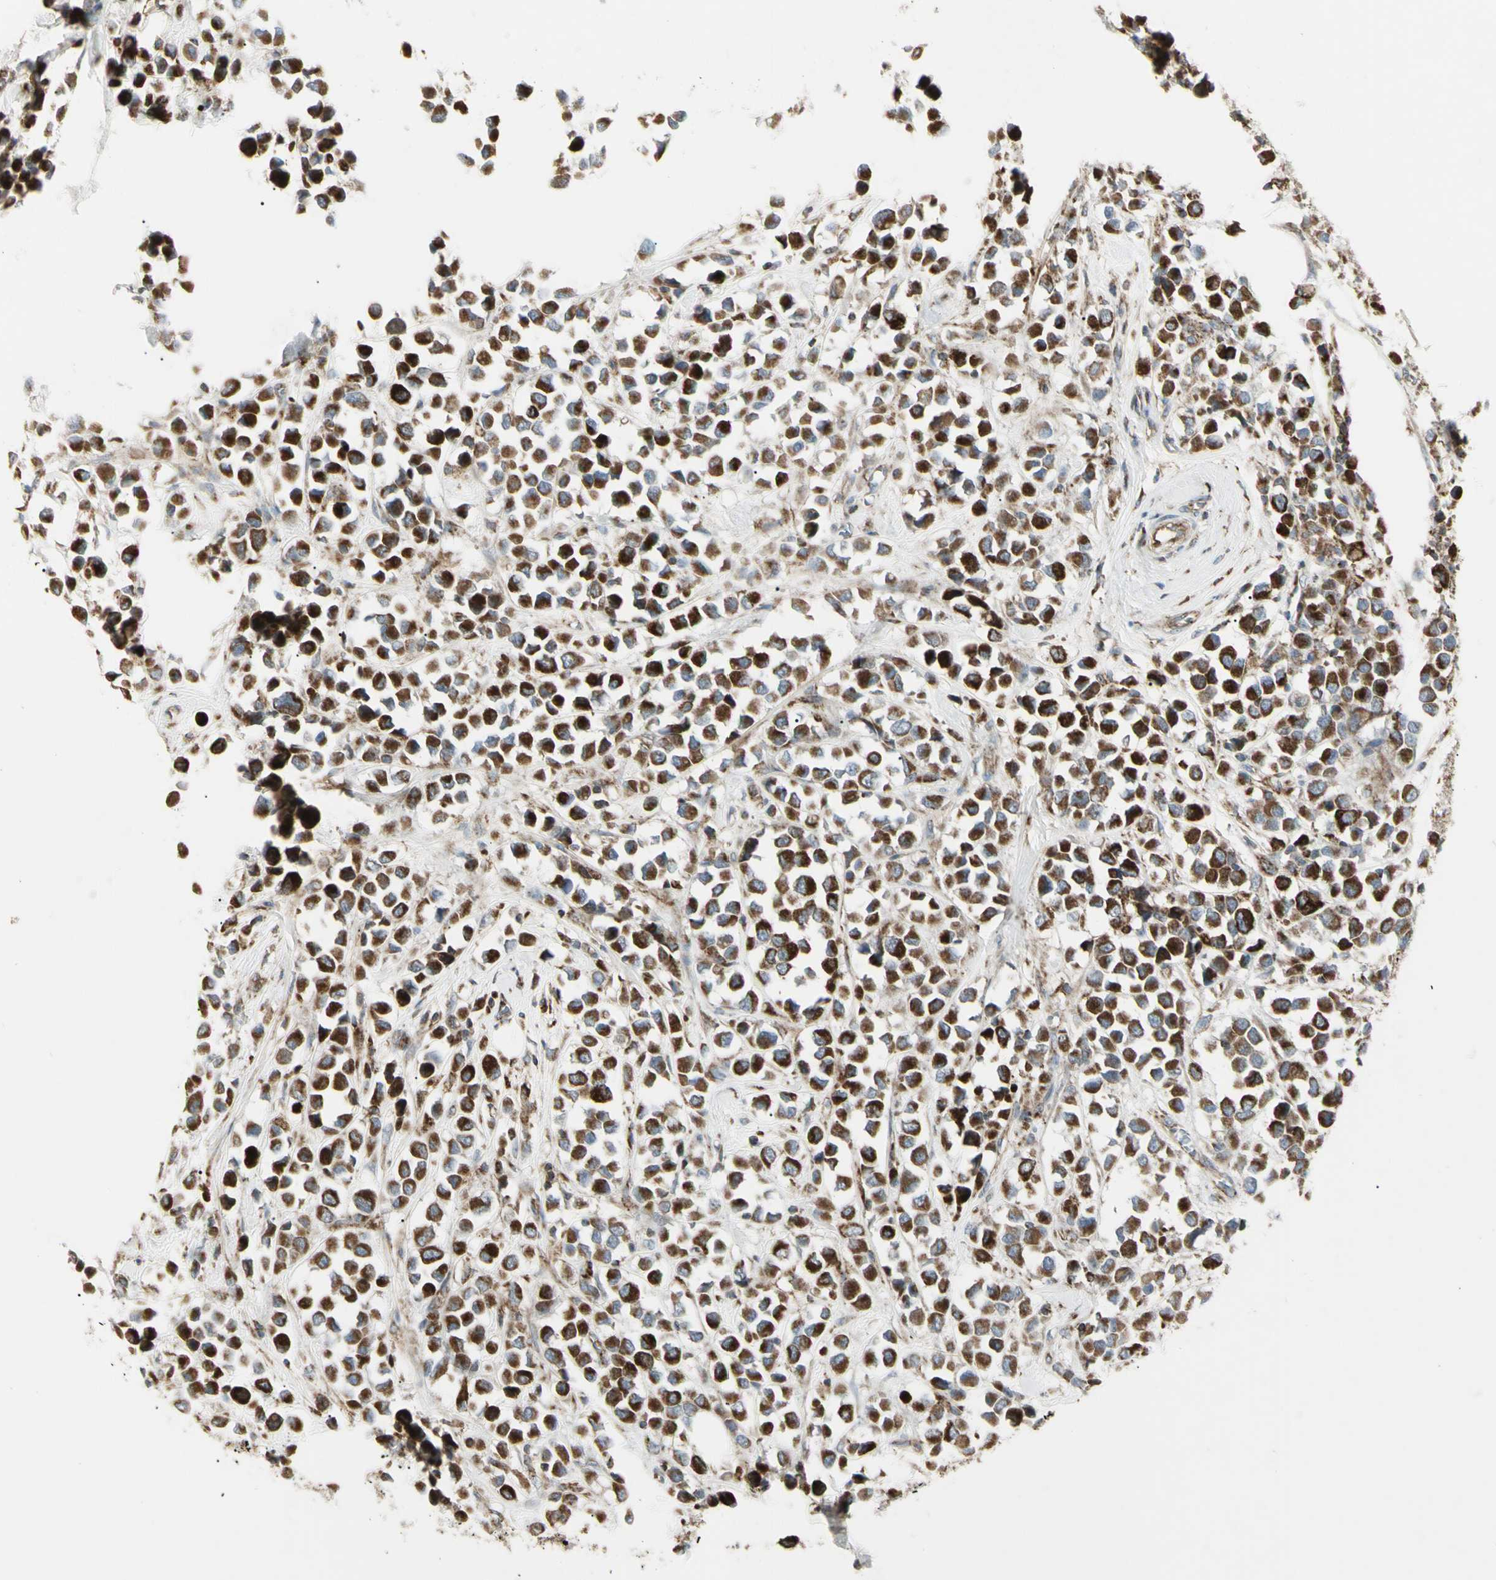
{"staining": {"intensity": "strong", "quantity": ">75%", "location": "cytoplasmic/membranous"}, "tissue": "breast cancer", "cell_type": "Tumor cells", "image_type": "cancer", "snomed": [{"axis": "morphology", "description": "Duct carcinoma"}, {"axis": "topography", "description": "Breast"}], "caption": "Tumor cells display high levels of strong cytoplasmic/membranous expression in about >75% of cells in human breast infiltrating ductal carcinoma. (DAB IHC with brightfield microscopy, high magnification).", "gene": "CYB5R1", "patient": {"sex": "female", "age": 61}}